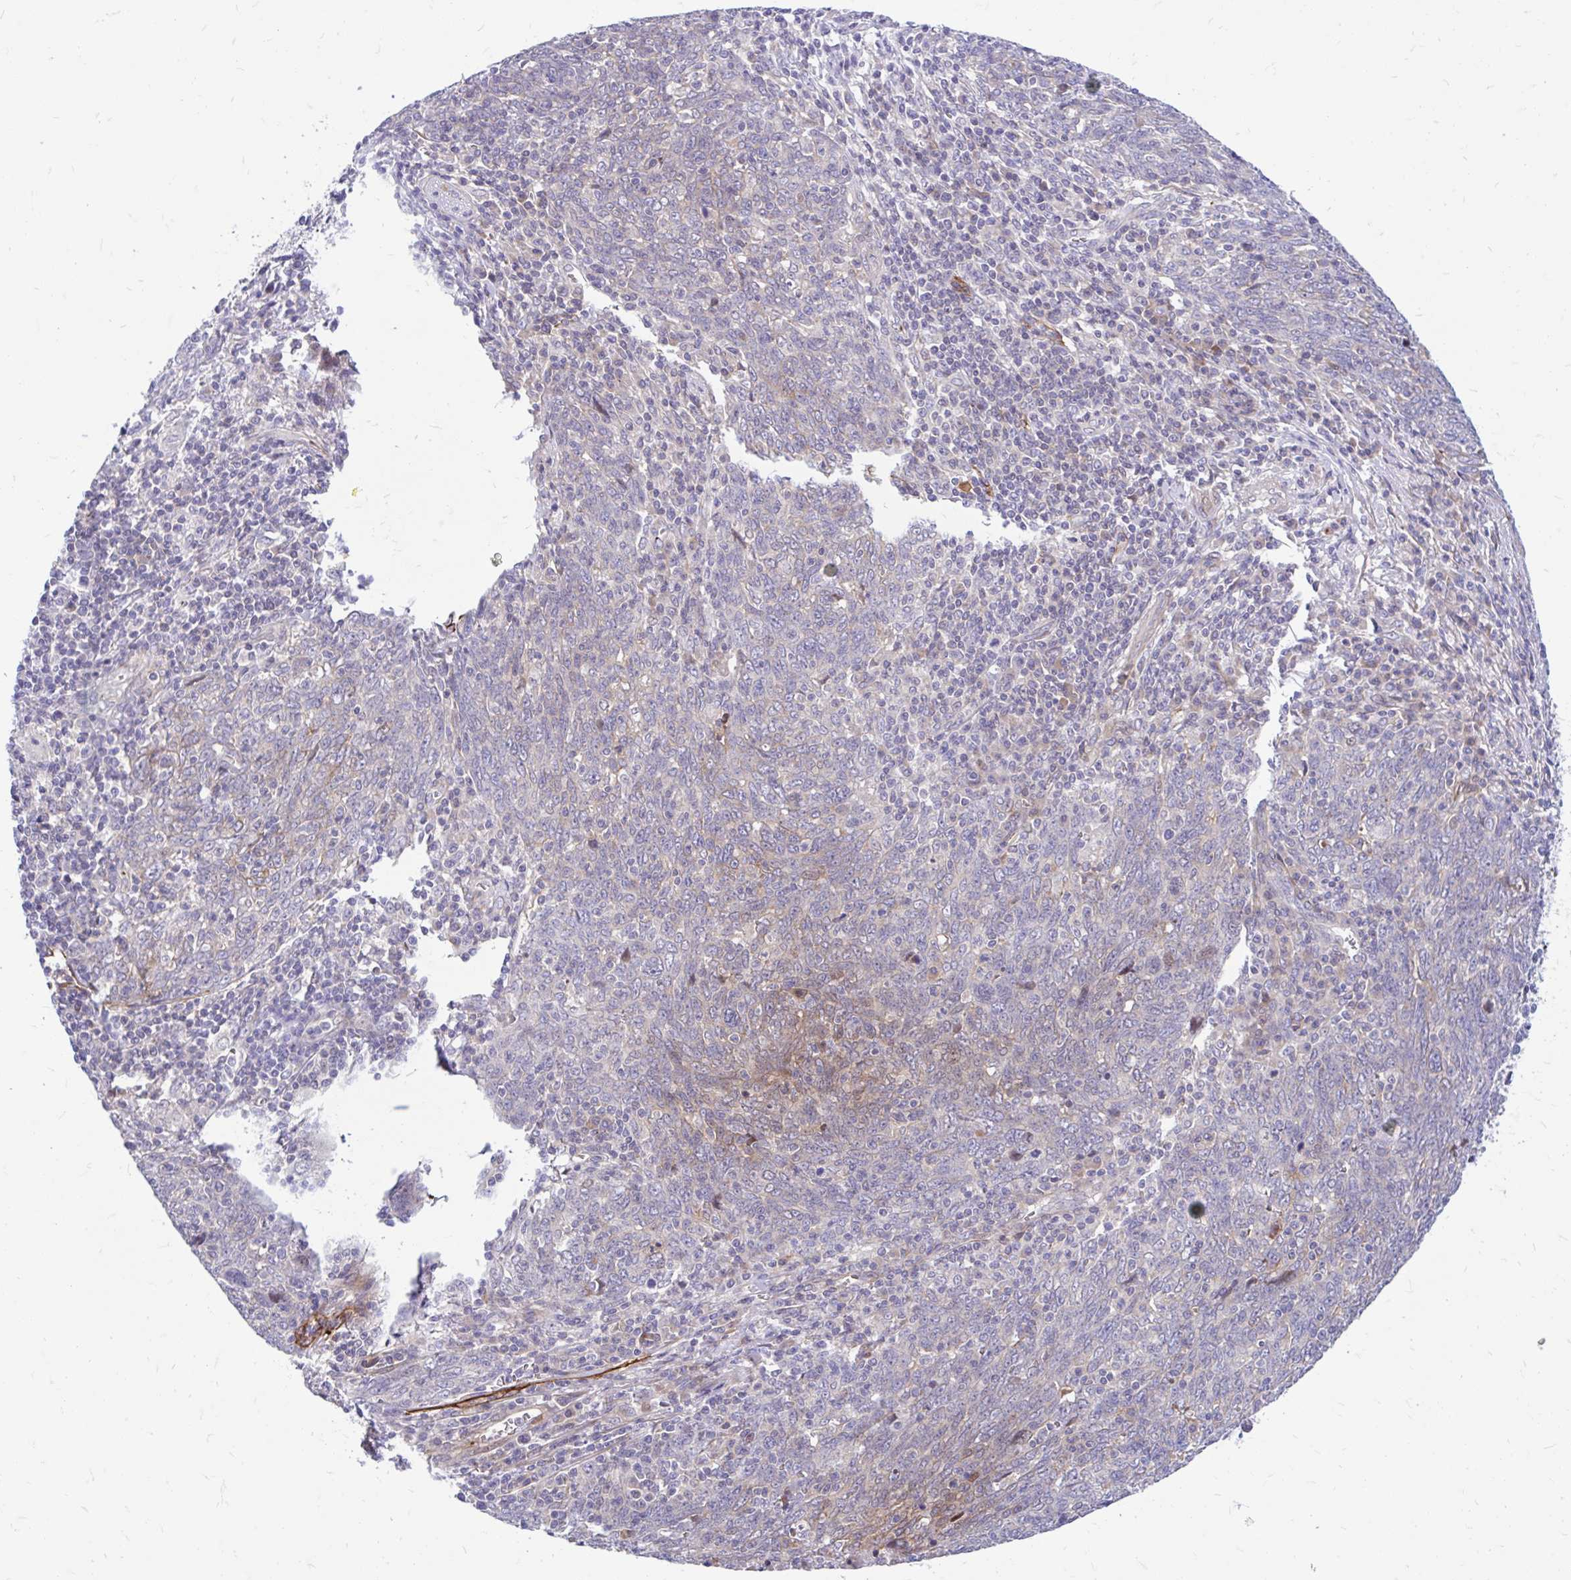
{"staining": {"intensity": "weak", "quantity": "<25%", "location": "cytoplasmic/membranous"}, "tissue": "lung cancer", "cell_type": "Tumor cells", "image_type": "cancer", "snomed": [{"axis": "morphology", "description": "Squamous cell carcinoma, NOS"}, {"axis": "topography", "description": "Lung"}], "caption": "Image shows no significant protein positivity in tumor cells of lung squamous cell carcinoma.", "gene": "ESPNL", "patient": {"sex": "female", "age": 72}}